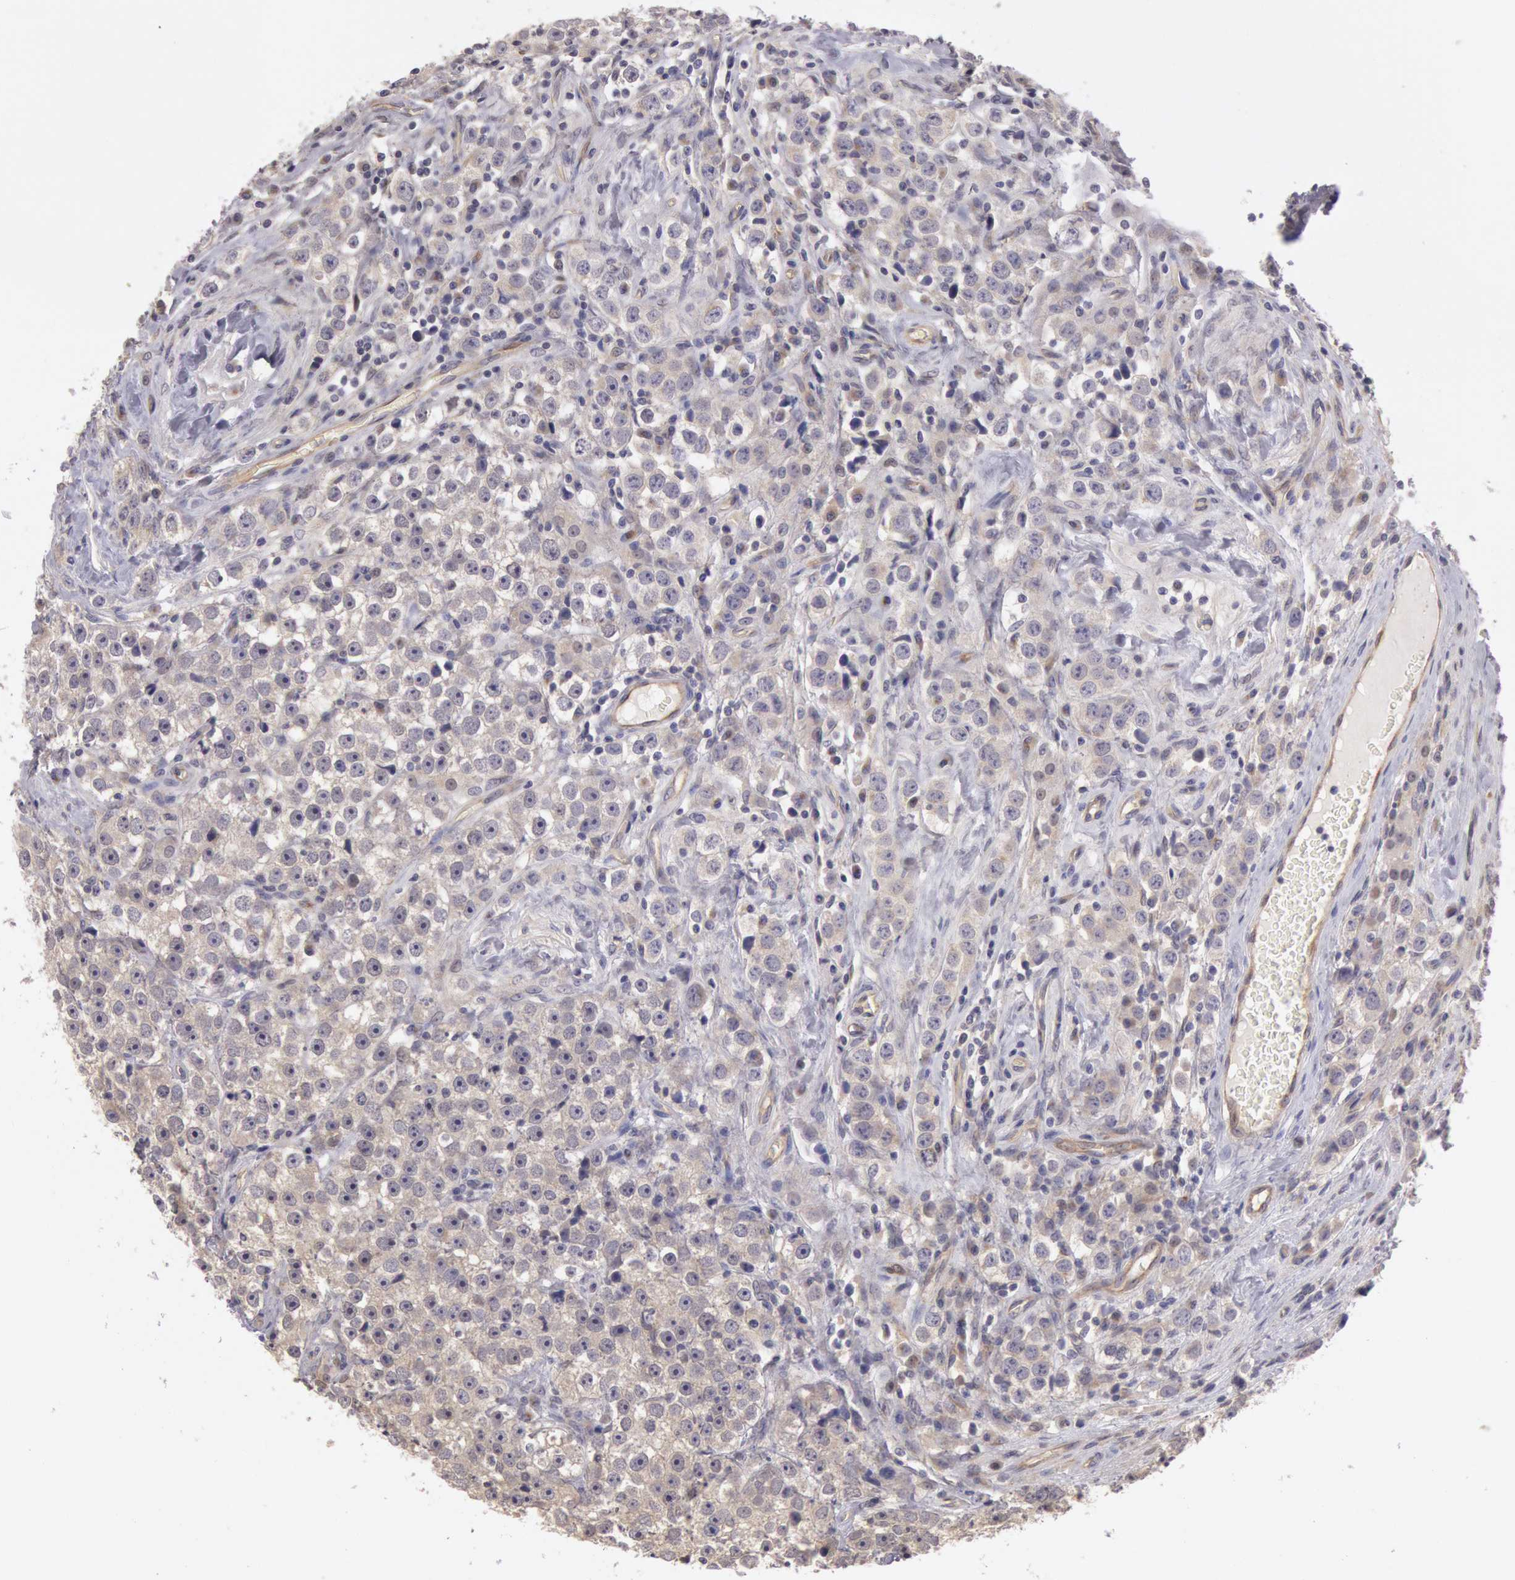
{"staining": {"intensity": "negative", "quantity": "none", "location": "none"}, "tissue": "testis cancer", "cell_type": "Tumor cells", "image_type": "cancer", "snomed": [{"axis": "morphology", "description": "Seminoma, NOS"}, {"axis": "topography", "description": "Testis"}], "caption": "Human testis seminoma stained for a protein using immunohistochemistry (IHC) demonstrates no positivity in tumor cells.", "gene": "AMOTL1", "patient": {"sex": "male", "age": 32}}